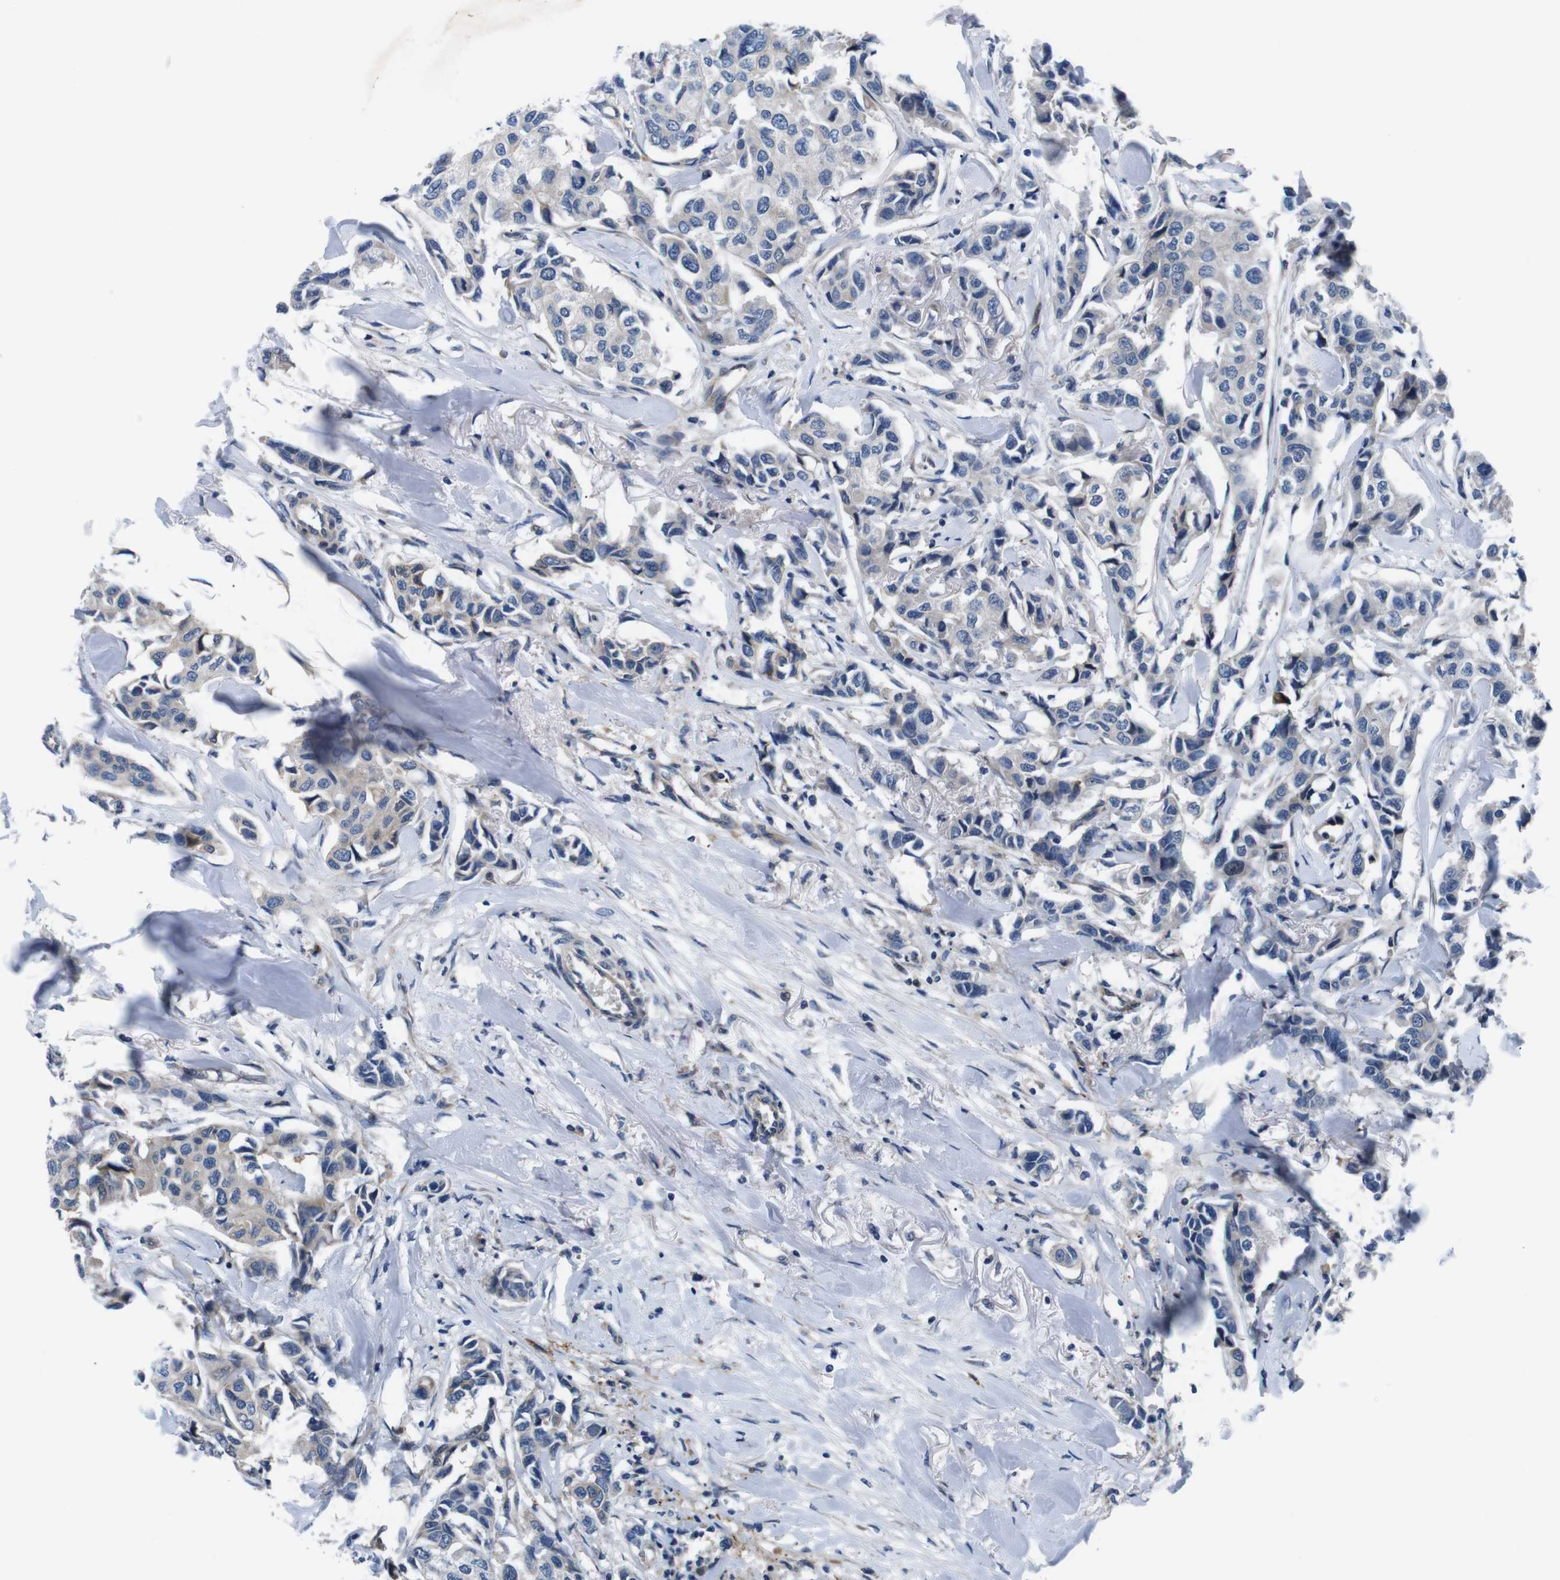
{"staining": {"intensity": "negative", "quantity": "none", "location": "none"}, "tissue": "breast cancer", "cell_type": "Tumor cells", "image_type": "cancer", "snomed": [{"axis": "morphology", "description": "Duct carcinoma"}, {"axis": "topography", "description": "Breast"}], "caption": "Photomicrograph shows no protein positivity in tumor cells of breast cancer tissue. (Immunohistochemistry, brightfield microscopy, high magnification).", "gene": "JAK1", "patient": {"sex": "female", "age": 80}}